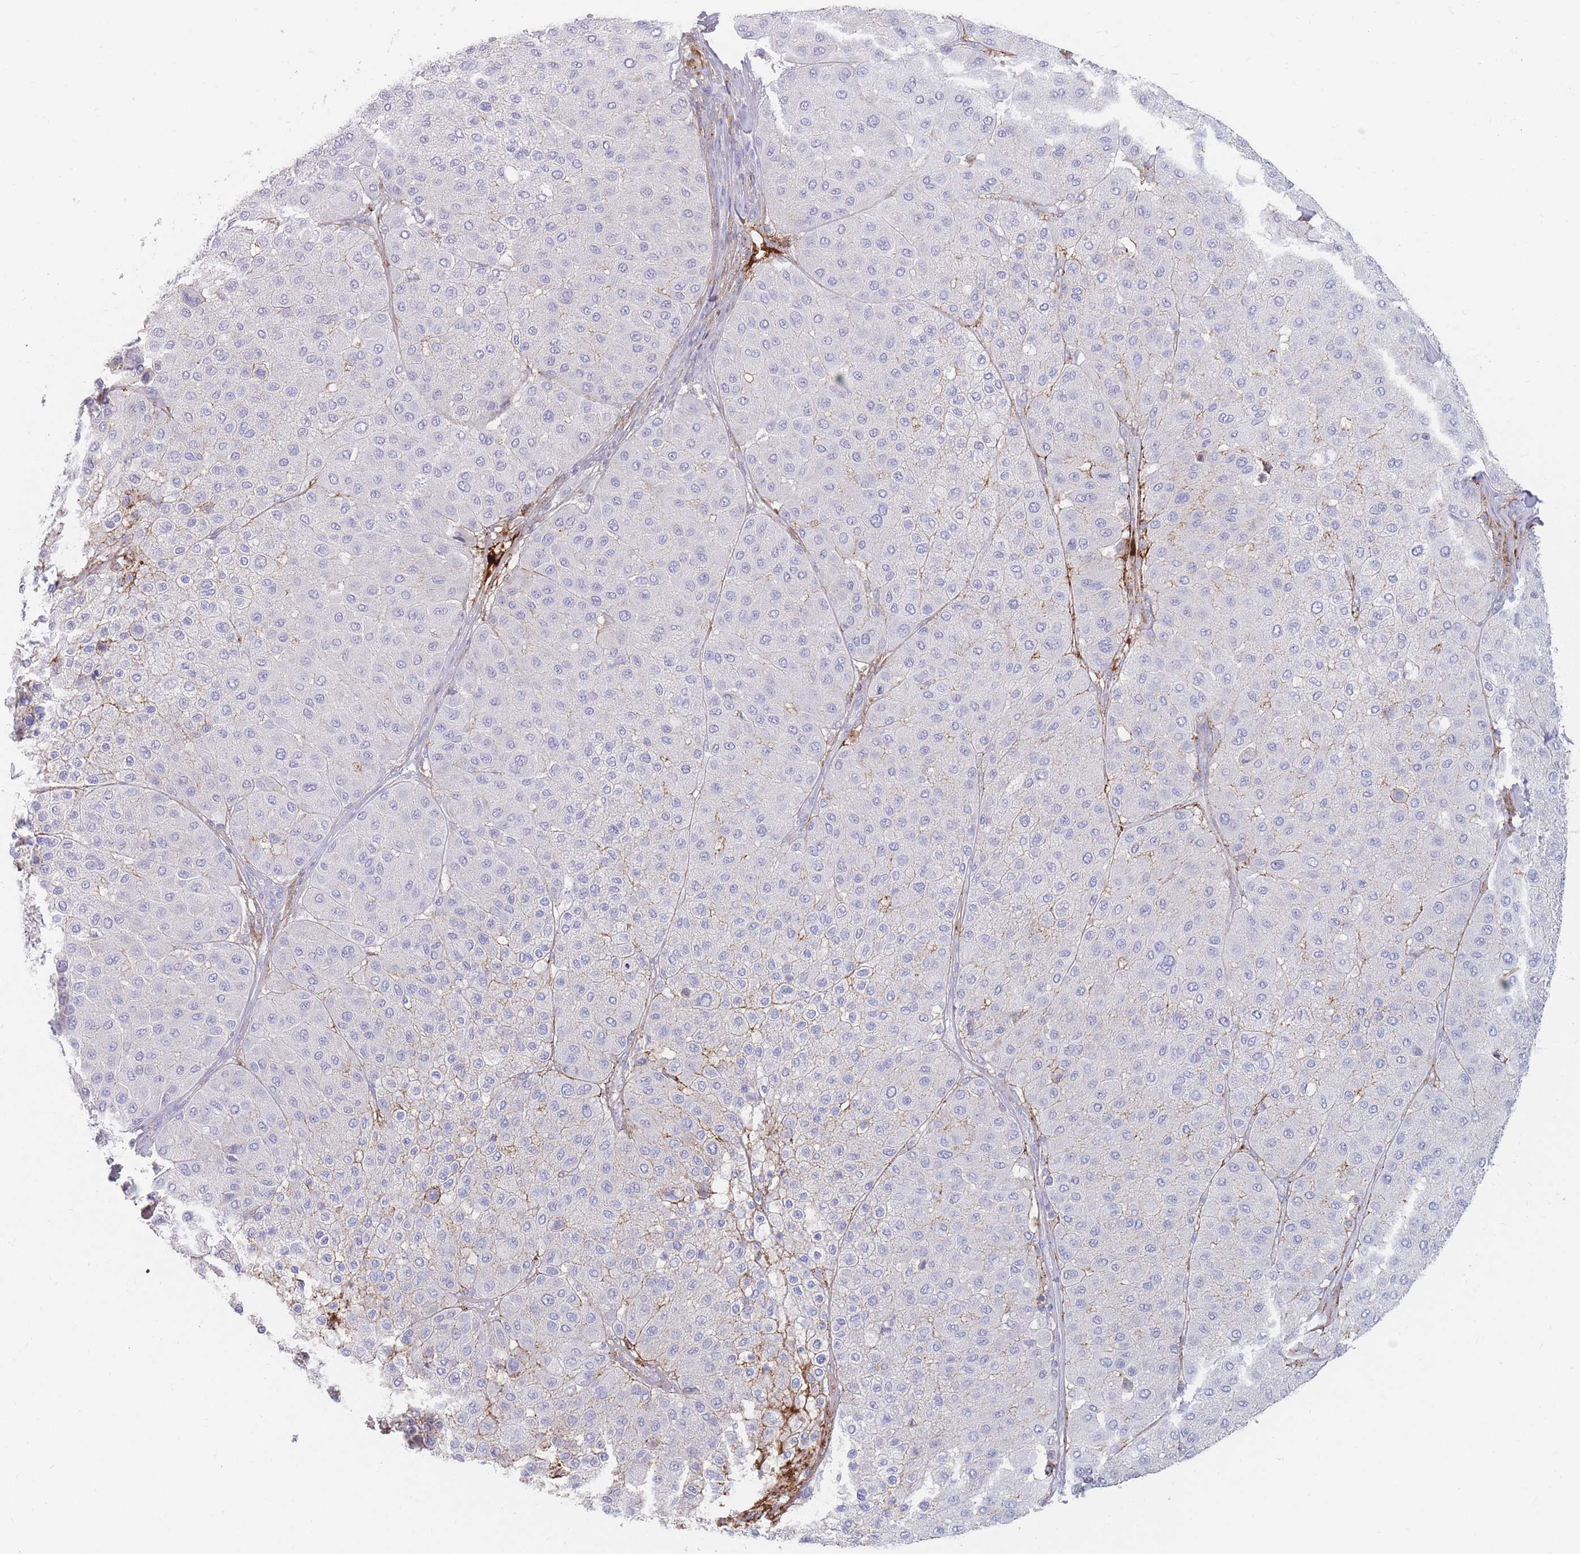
{"staining": {"intensity": "negative", "quantity": "none", "location": "none"}, "tissue": "melanoma", "cell_type": "Tumor cells", "image_type": "cancer", "snomed": [{"axis": "morphology", "description": "Malignant melanoma, Metastatic site"}, {"axis": "topography", "description": "Smooth muscle"}], "caption": "Immunohistochemistry (IHC) of human malignant melanoma (metastatic site) demonstrates no positivity in tumor cells.", "gene": "PRG4", "patient": {"sex": "male", "age": 41}}